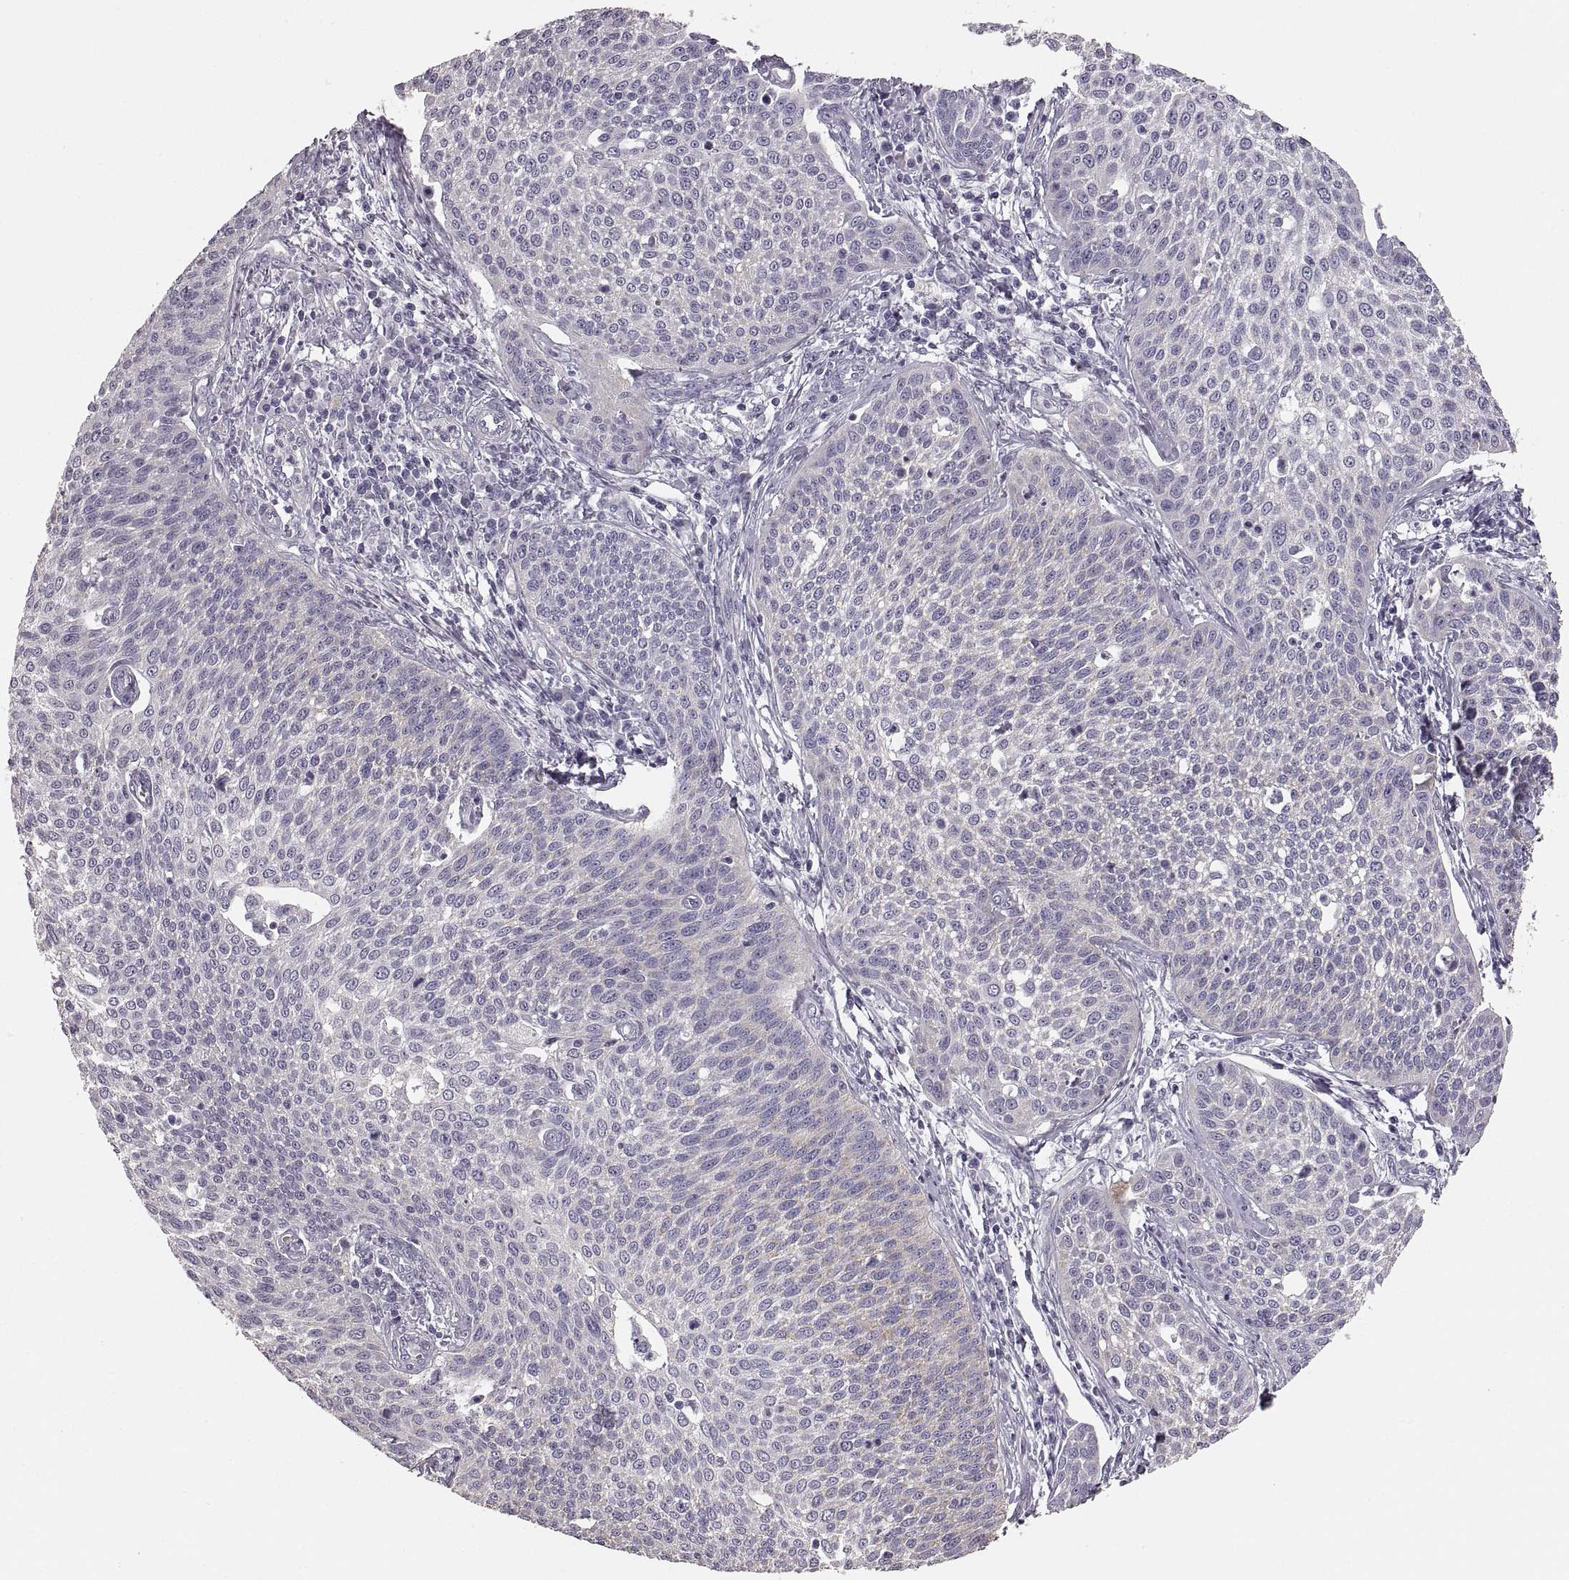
{"staining": {"intensity": "negative", "quantity": "none", "location": "none"}, "tissue": "cervical cancer", "cell_type": "Tumor cells", "image_type": "cancer", "snomed": [{"axis": "morphology", "description": "Squamous cell carcinoma, NOS"}, {"axis": "topography", "description": "Cervix"}], "caption": "A micrograph of cervical cancer (squamous cell carcinoma) stained for a protein displays no brown staining in tumor cells.", "gene": "RDH13", "patient": {"sex": "female", "age": 34}}